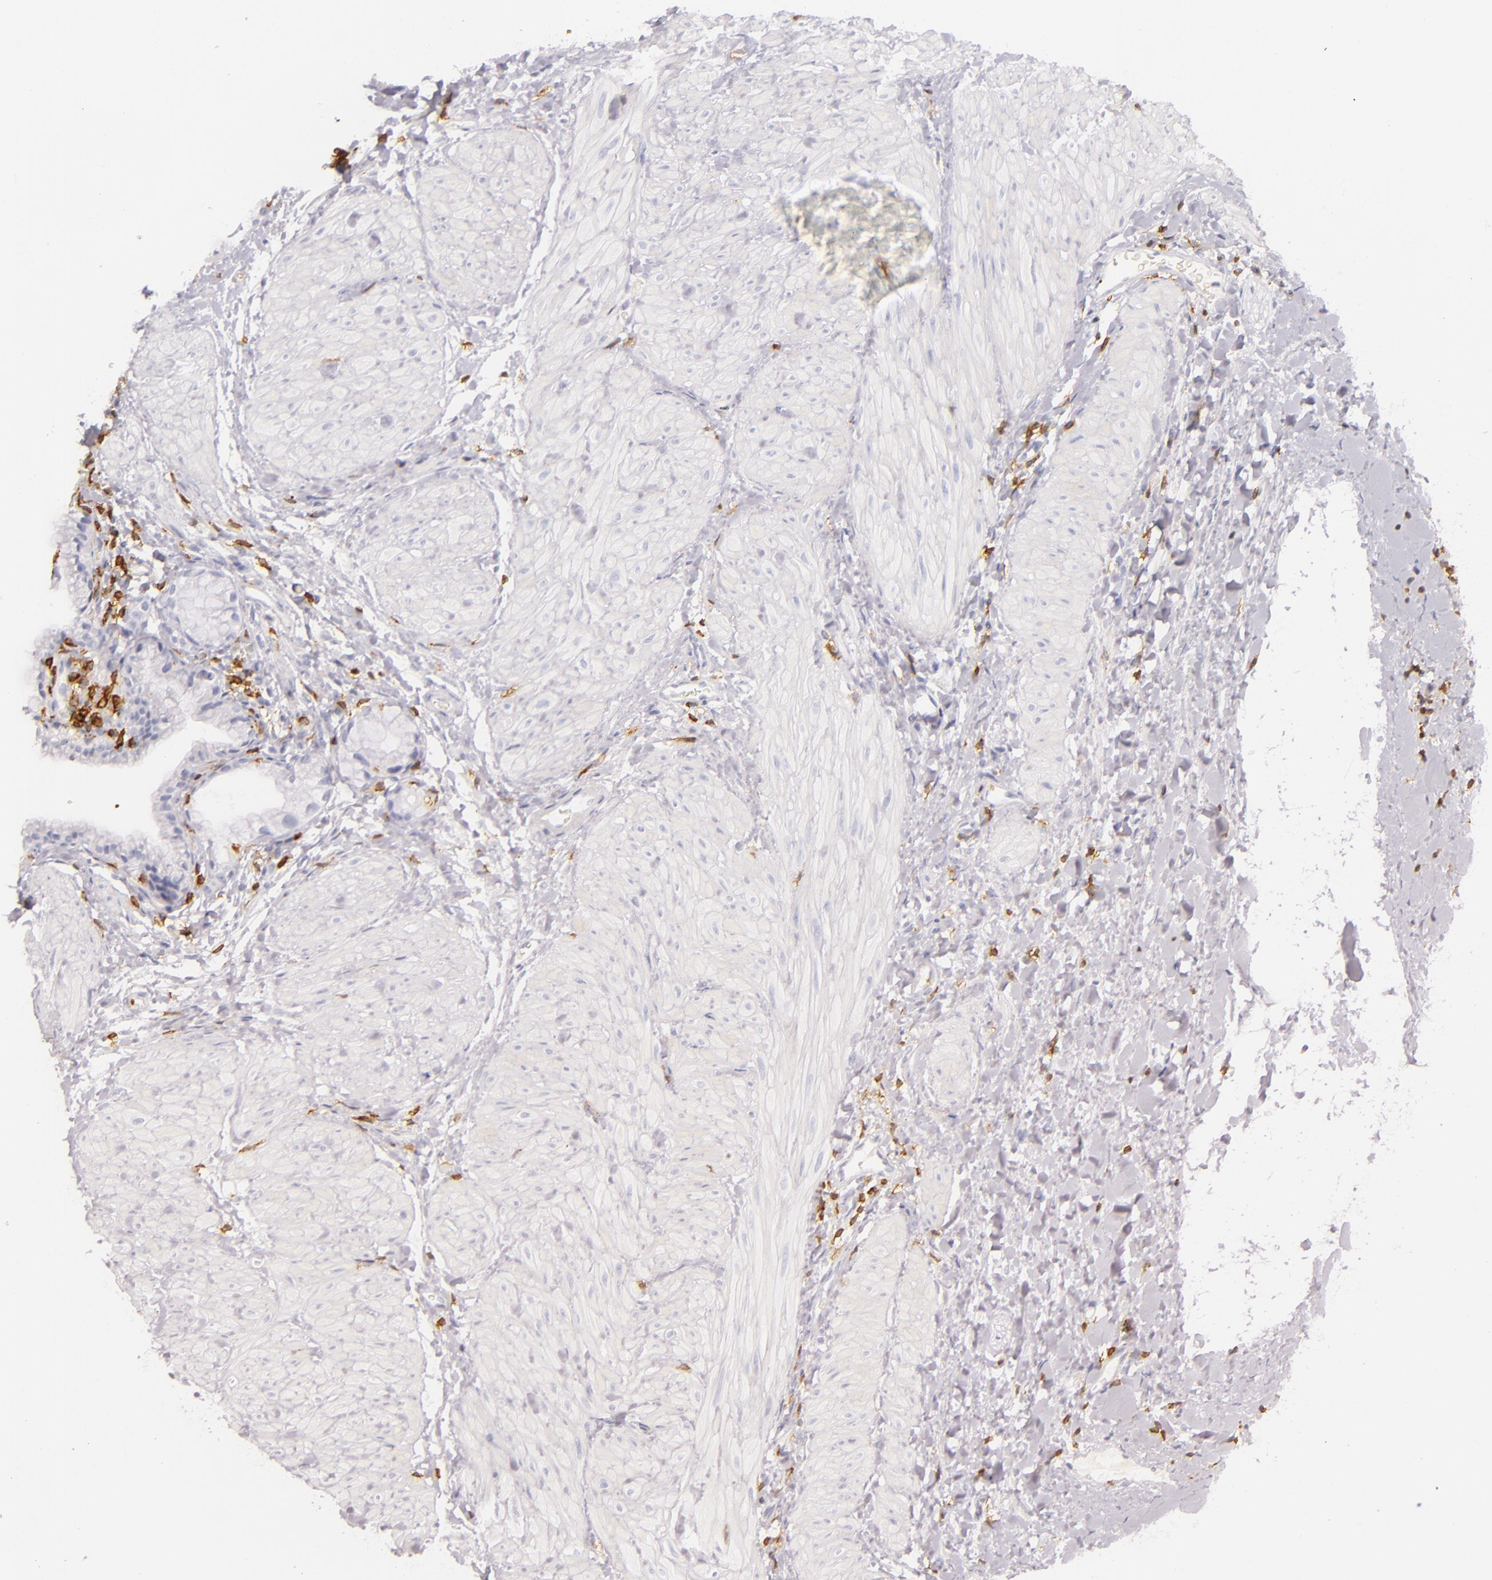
{"staining": {"intensity": "negative", "quantity": "none", "location": "none"}, "tissue": "gallbladder", "cell_type": "Glandular cells", "image_type": "normal", "snomed": [{"axis": "morphology", "description": "Normal tissue, NOS"}, {"axis": "morphology", "description": "Inflammation, NOS"}, {"axis": "topography", "description": "Gallbladder"}], "caption": "Immunohistochemistry histopathology image of unremarkable gallbladder: human gallbladder stained with DAB (3,3'-diaminobenzidine) exhibits no significant protein positivity in glandular cells.", "gene": "LAT", "patient": {"sex": "male", "age": 66}}